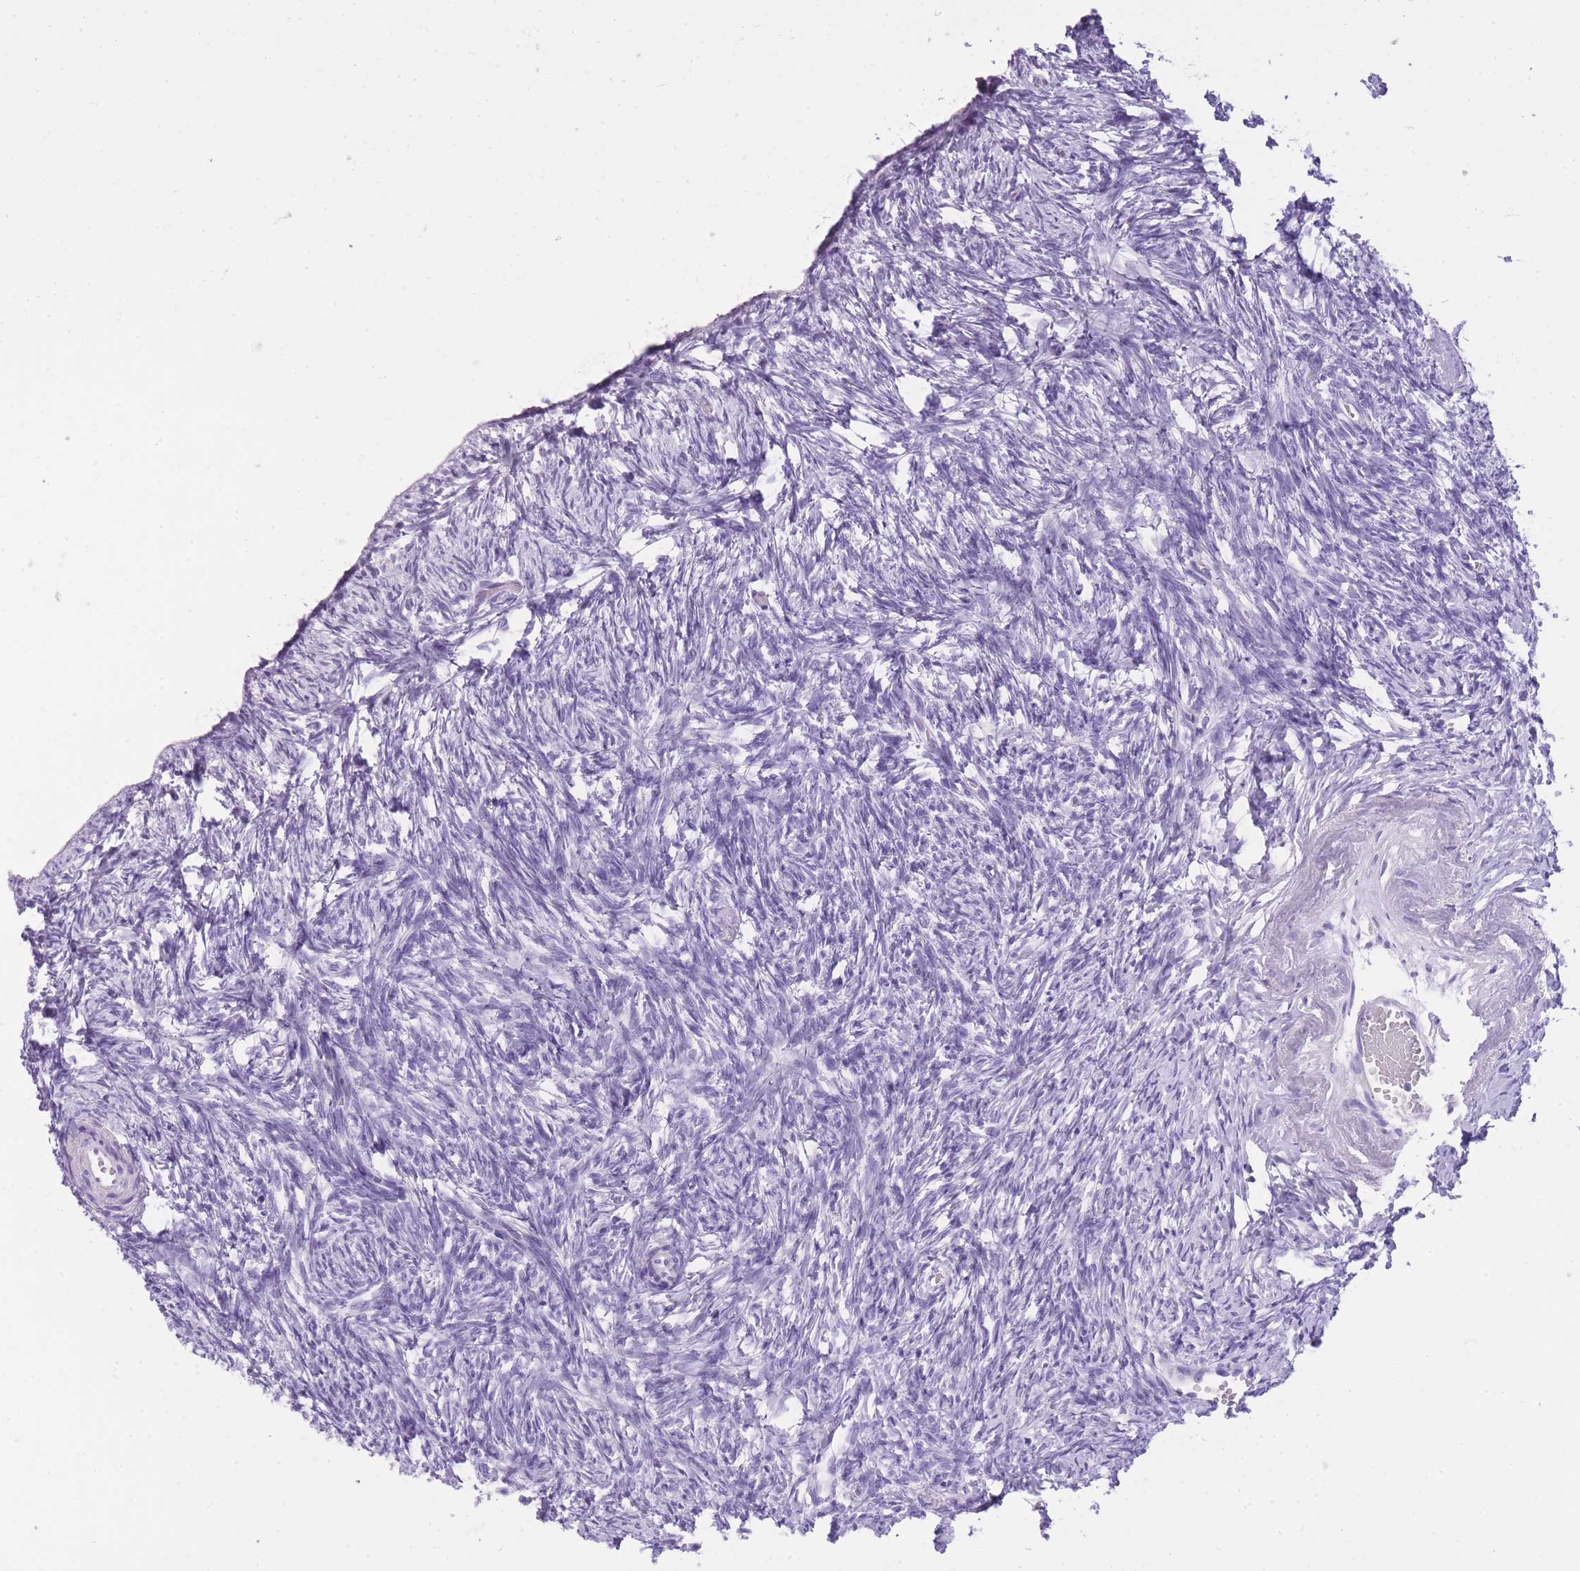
{"staining": {"intensity": "negative", "quantity": "none", "location": "none"}, "tissue": "ovary", "cell_type": "Ovarian stroma cells", "image_type": "normal", "snomed": [{"axis": "morphology", "description": "Normal tissue, NOS"}, {"axis": "topography", "description": "Ovary"}], "caption": "Immunohistochemistry (IHC) image of normal ovary: human ovary stained with DAB reveals no significant protein staining in ovarian stroma cells.", "gene": "RADX", "patient": {"sex": "female", "age": 51}}